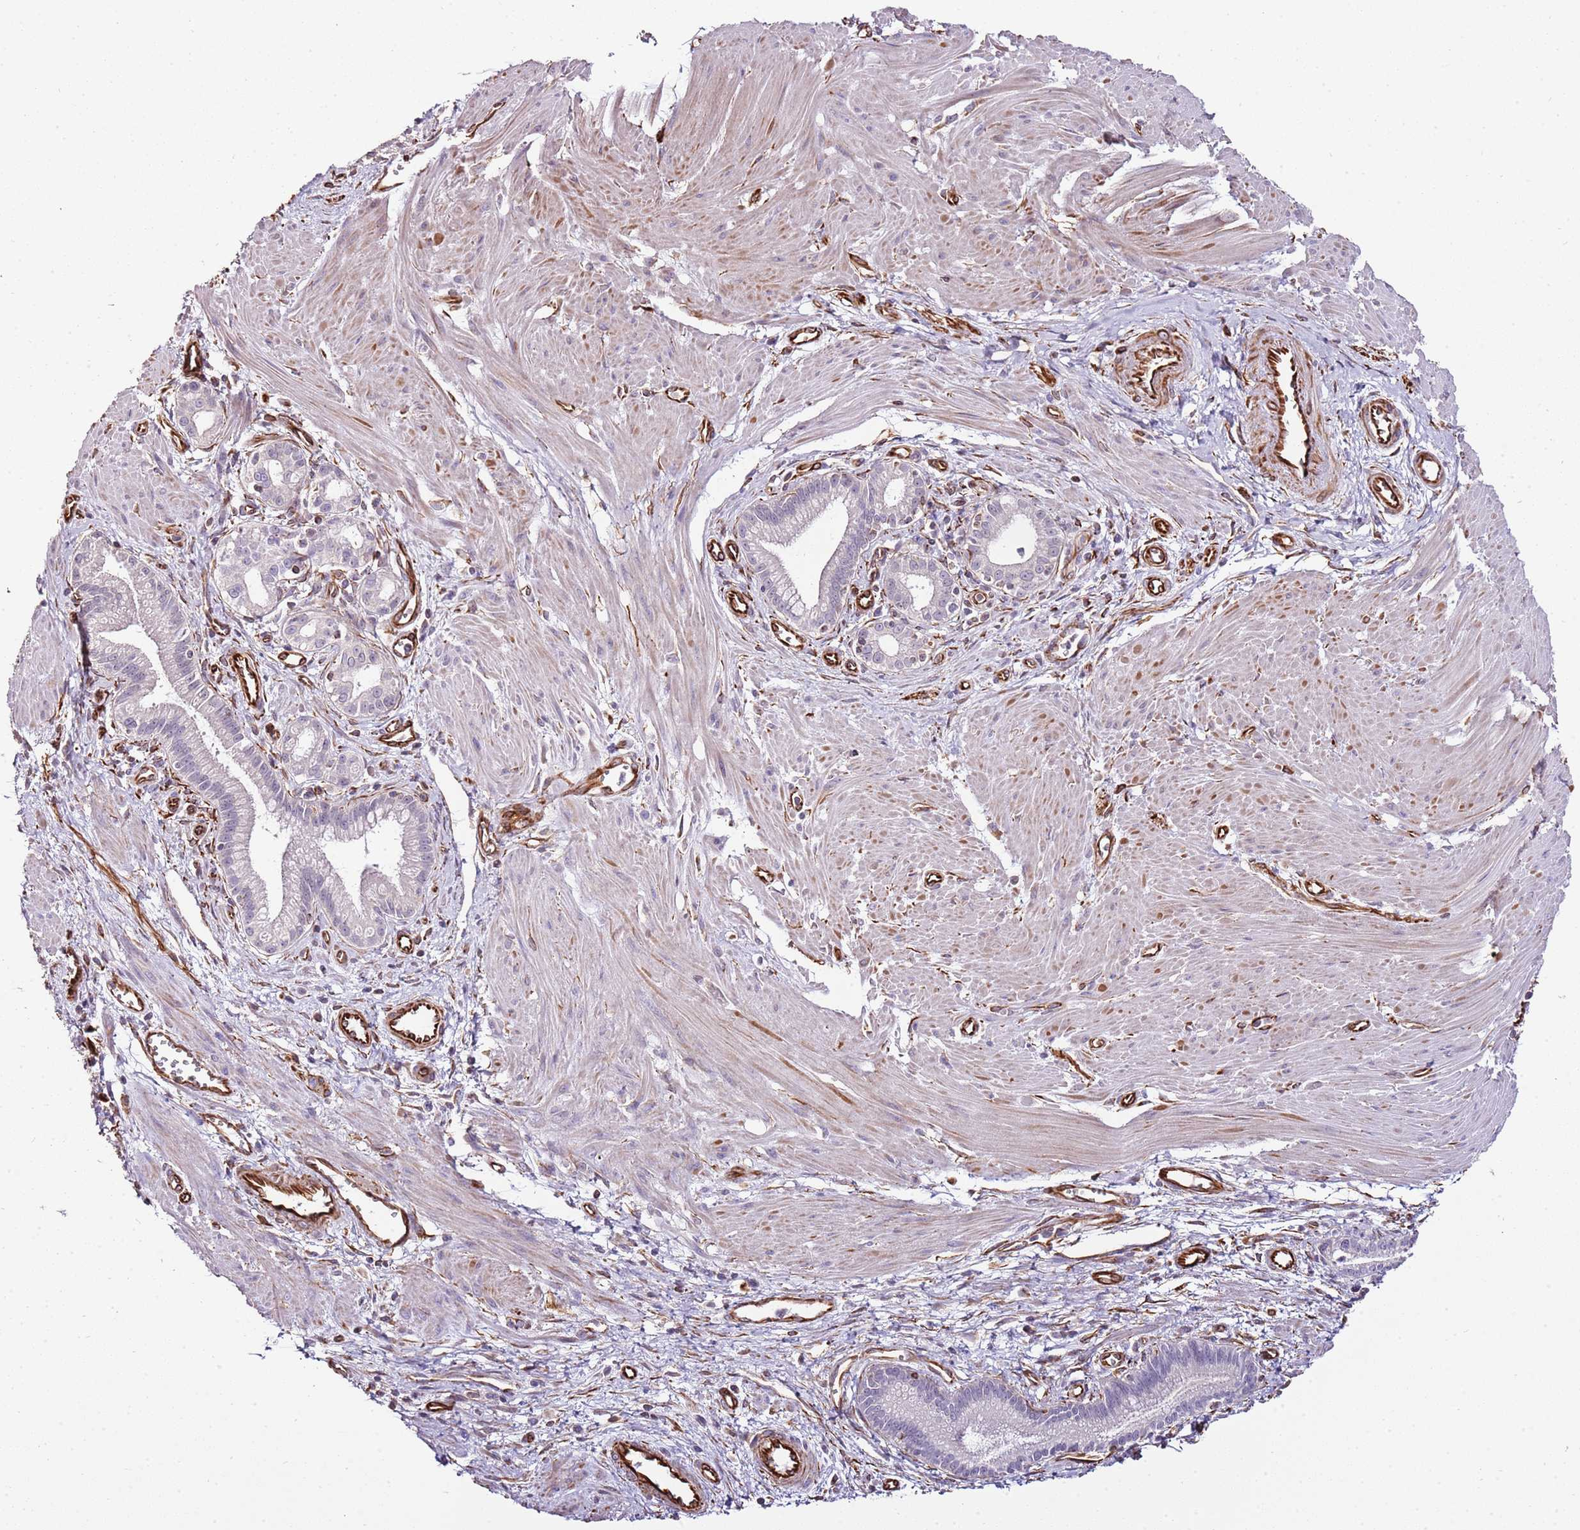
{"staining": {"intensity": "negative", "quantity": "none", "location": "none"}, "tissue": "pancreatic cancer", "cell_type": "Tumor cells", "image_type": "cancer", "snomed": [{"axis": "morphology", "description": "Adenocarcinoma, NOS"}, {"axis": "topography", "description": "Pancreas"}], "caption": "Tumor cells are negative for protein expression in human pancreatic cancer. The staining is performed using DAB (3,3'-diaminobenzidine) brown chromogen with nuclei counter-stained in using hematoxylin.", "gene": "ZNF786", "patient": {"sex": "male", "age": 78}}